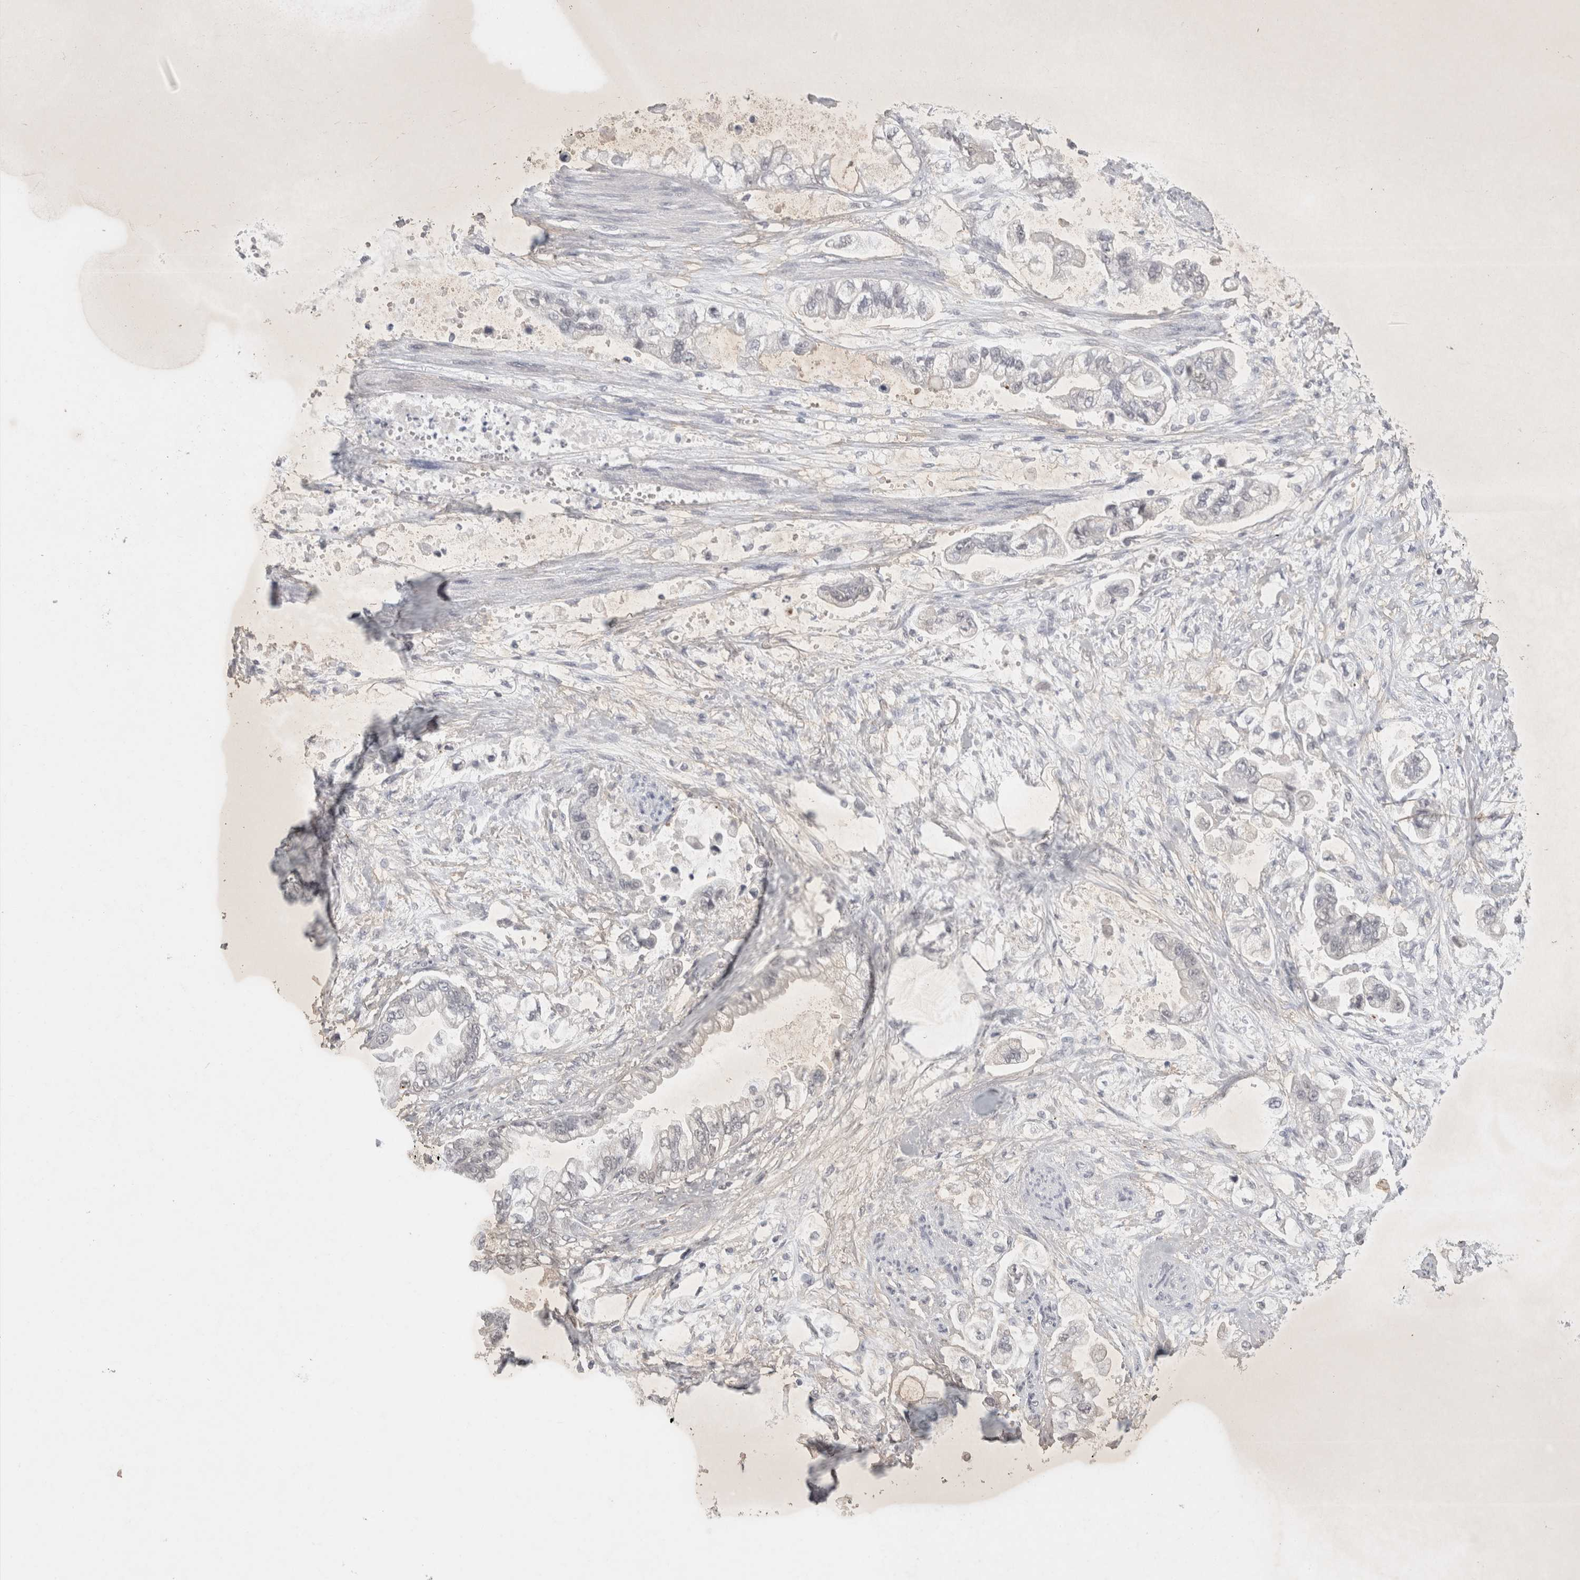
{"staining": {"intensity": "negative", "quantity": "none", "location": "none"}, "tissue": "stomach cancer", "cell_type": "Tumor cells", "image_type": "cancer", "snomed": [{"axis": "morphology", "description": "Adenocarcinoma, NOS"}, {"axis": "topography", "description": "Stomach"}], "caption": "This is an immunohistochemistry (IHC) photomicrograph of human adenocarcinoma (stomach). There is no positivity in tumor cells.", "gene": "FBXO42", "patient": {"sex": "male", "age": 62}}